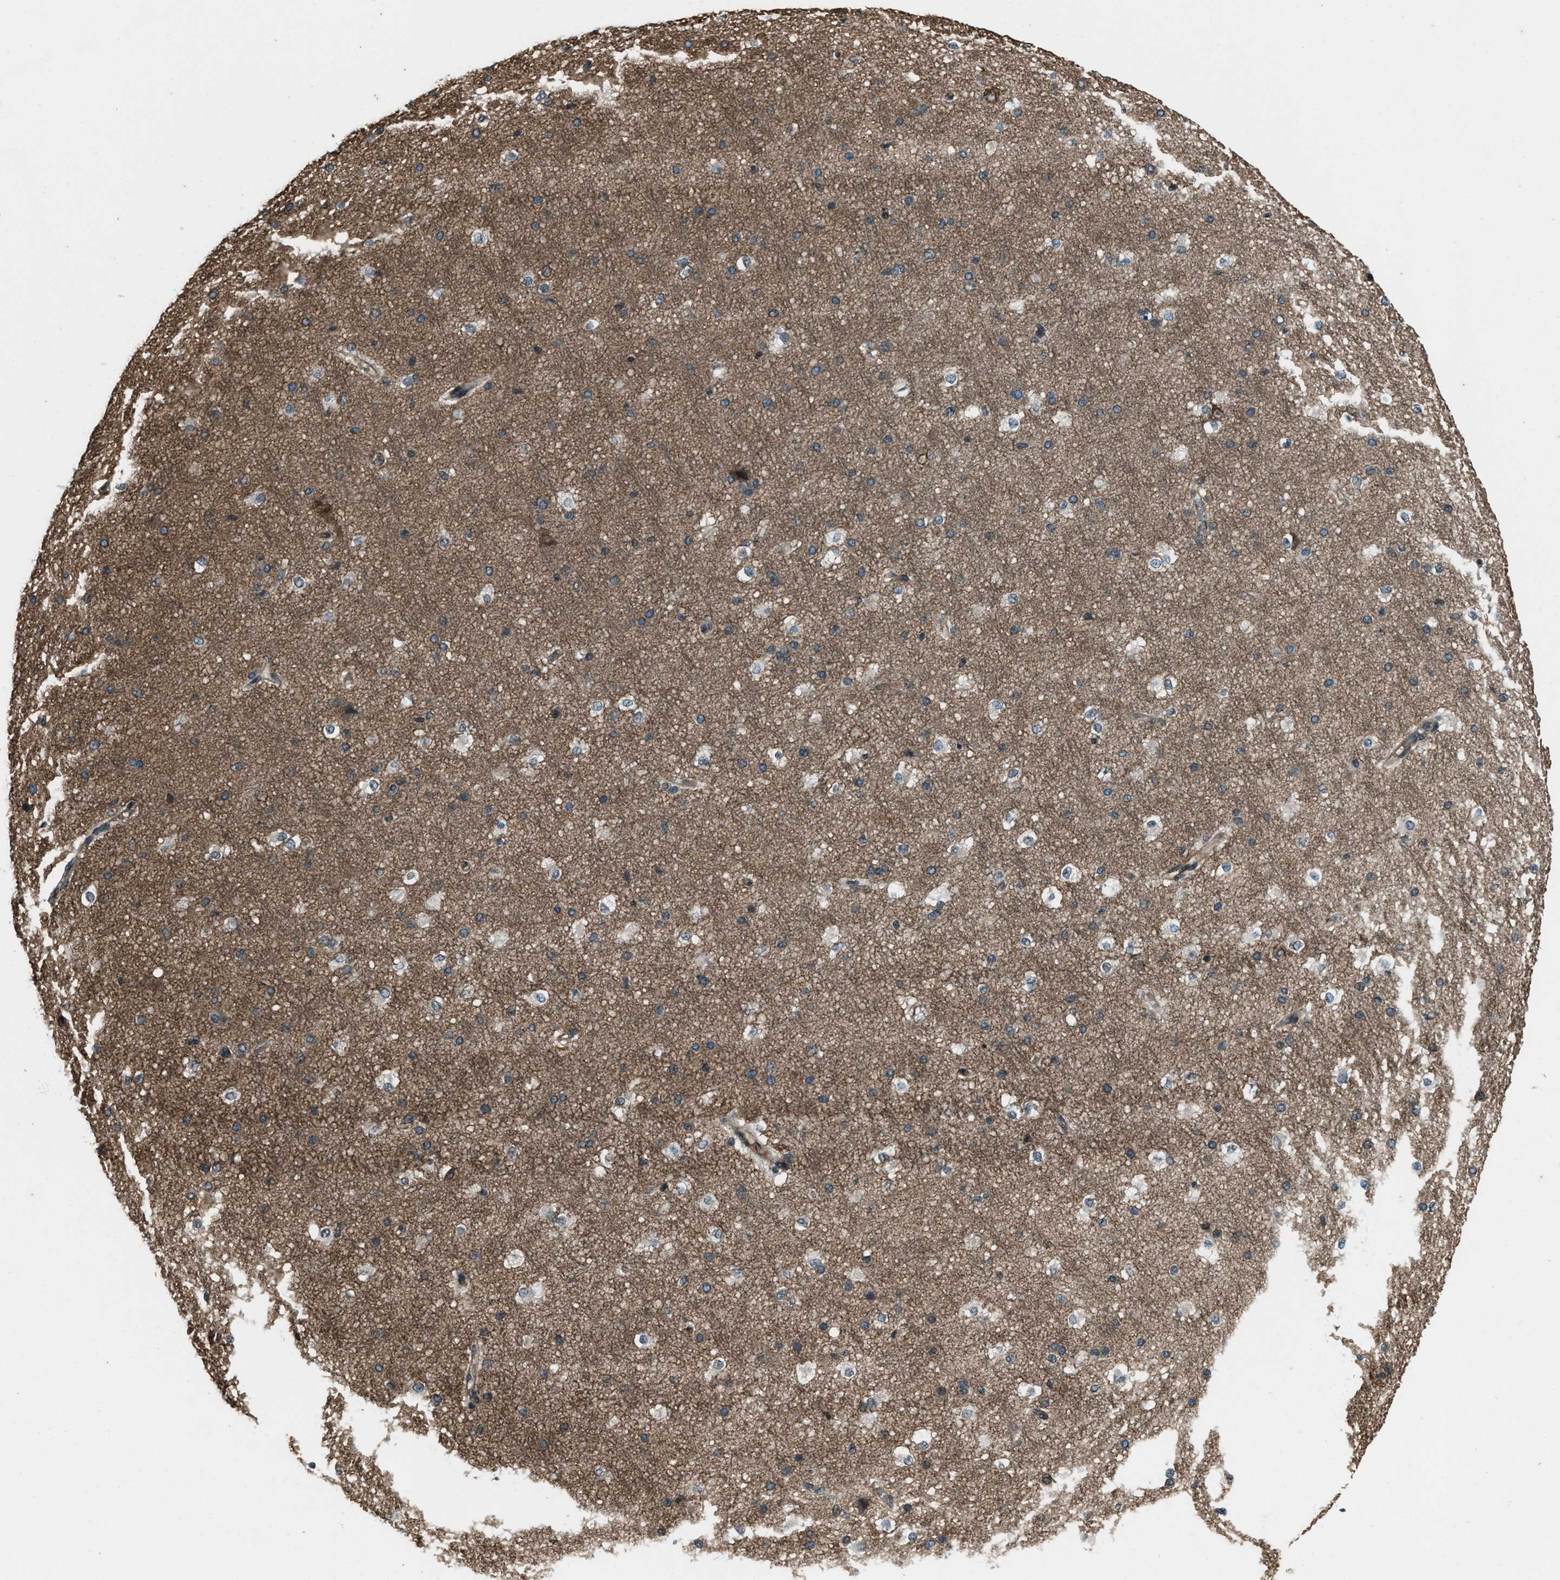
{"staining": {"intensity": "weak", "quantity": ">75%", "location": "cytoplasmic/membranous"}, "tissue": "cerebral cortex", "cell_type": "Endothelial cells", "image_type": "normal", "snomed": [{"axis": "morphology", "description": "Normal tissue, NOS"}, {"axis": "morphology", "description": "Developmental malformation"}, {"axis": "topography", "description": "Cerebral cortex"}], "caption": "A high-resolution image shows immunohistochemistry (IHC) staining of unremarkable cerebral cortex, which shows weak cytoplasmic/membranous positivity in about >75% of endothelial cells.", "gene": "SVIL", "patient": {"sex": "female", "age": 30}}